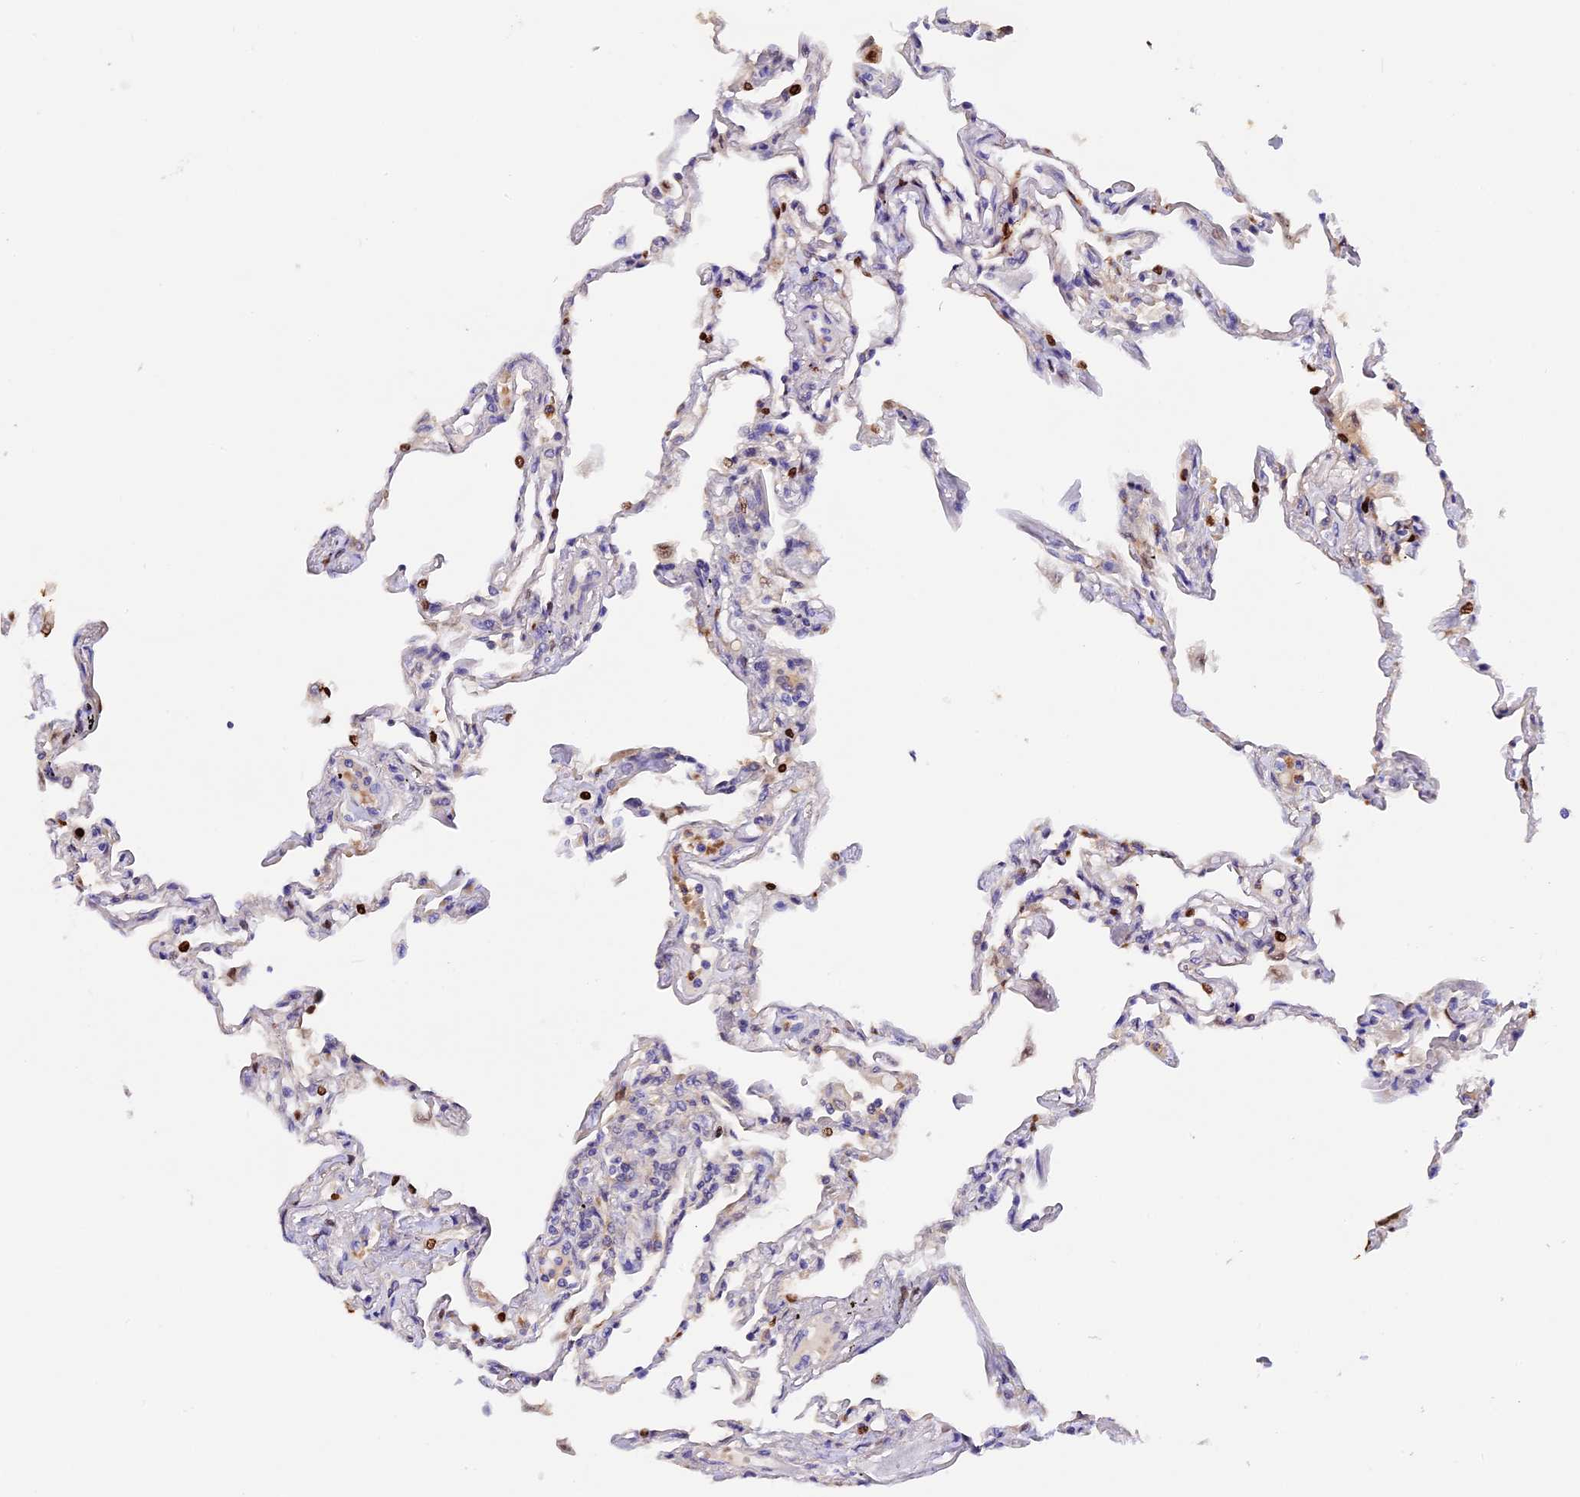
{"staining": {"intensity": "negative", "quantity": "none", "location": "none"}, "tissue": "lung", "cell_type": "Alveolar cells", "image_type": "normal", "snomed": [{"axis": "morphology", "description": "Normal tissue, NOS"}, {"axis": "topography", "description": "Lung"}], "caption": "Protein analysis of benign lung displays no significant expression in alveolar cells. Nuclei are stained in blue.", "gene": "MAP3K7CL", "patient": {"sex": "female", "age": 67}}